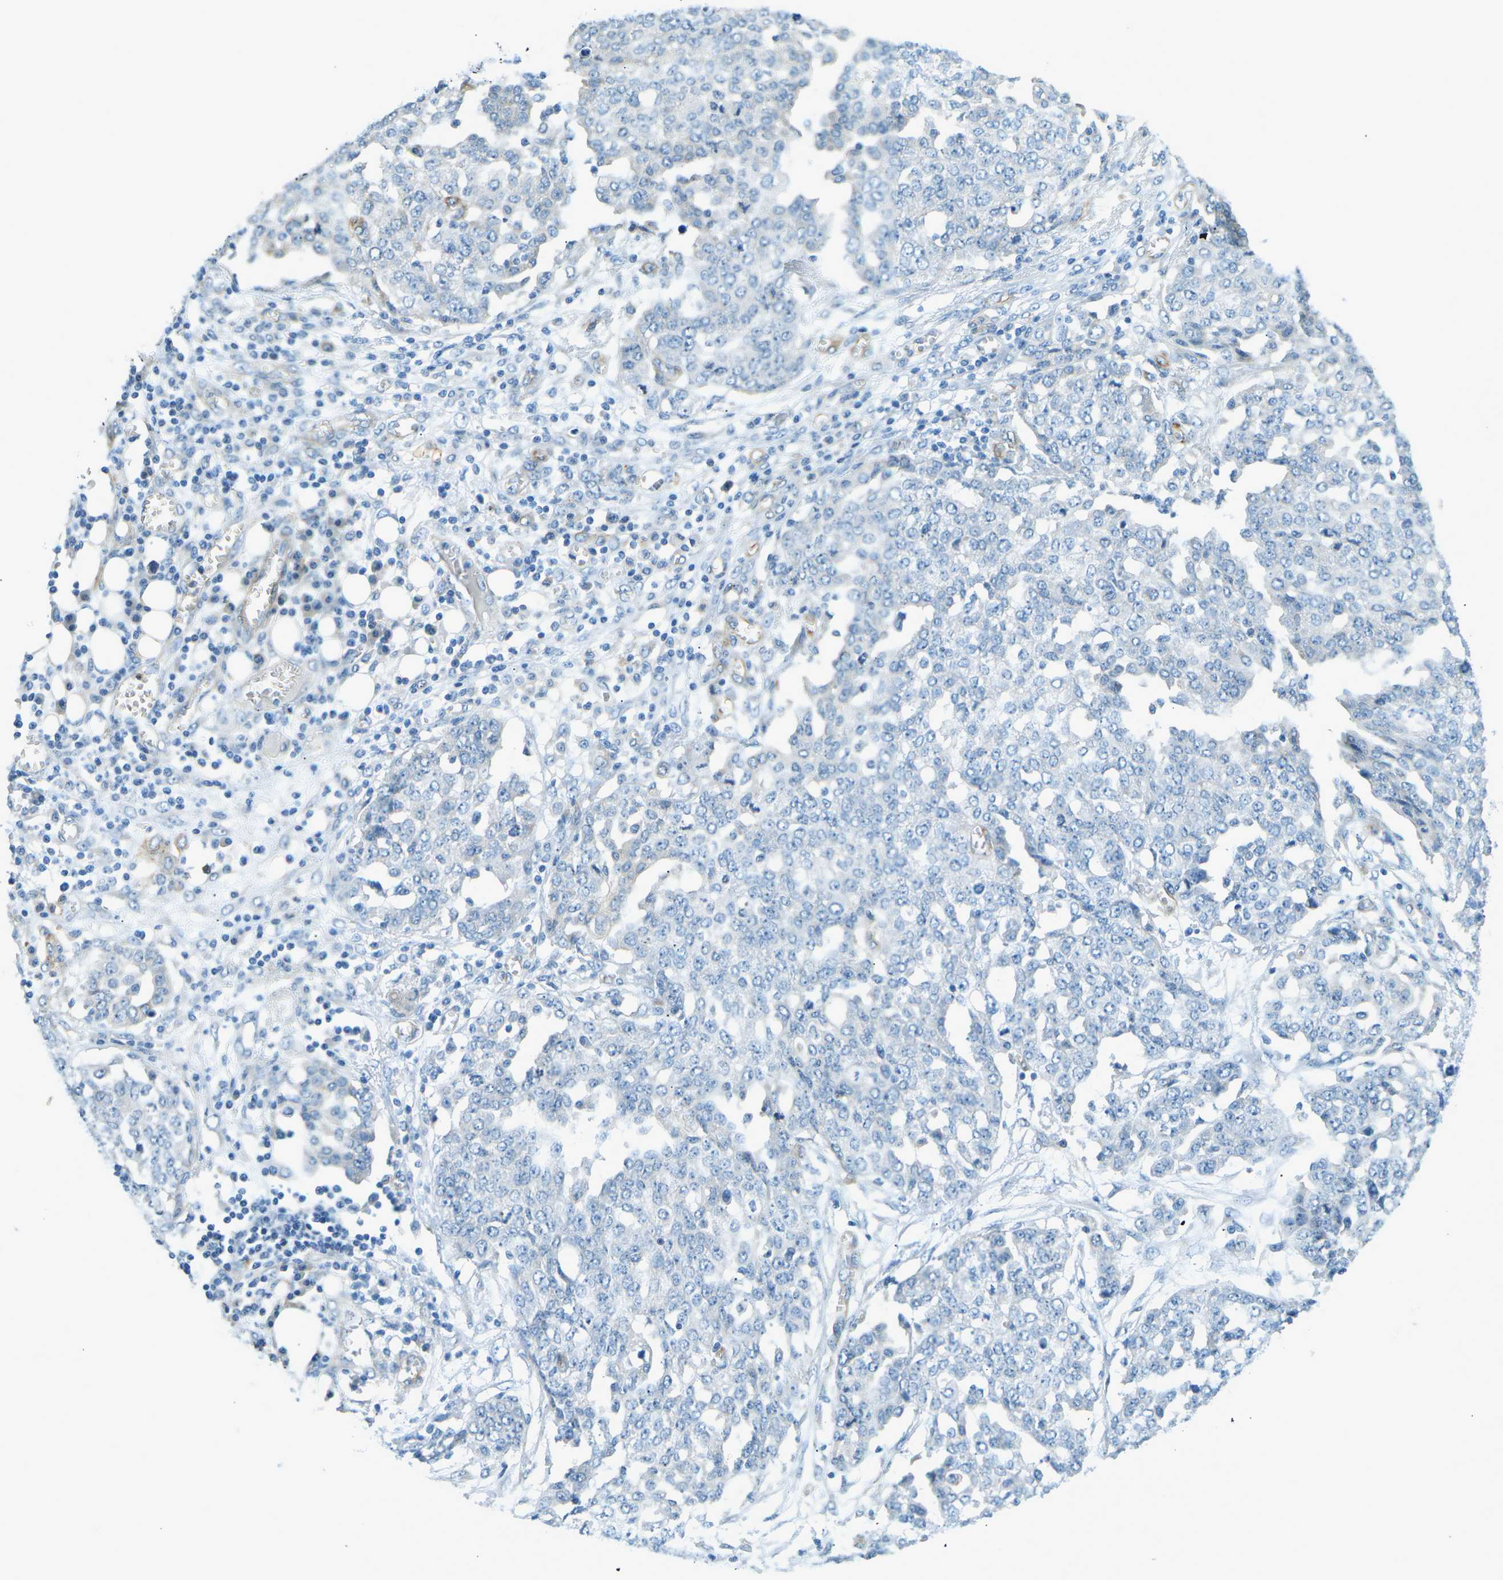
{"staining": {"intensity": "negative", "quantity": "none", "location": "none"}, "tissue": "ovarian cancer", "cell_type": "Tumor cells", "image_type": "cancer", "snomed": [{"axis": "morphology", "description": "Cystadenocarcinoma, serous, NOS"}, {"axis": "topography", "description": "Soft tissue"}, {"axis": "topography", "description": "Ovary"}], "caption": "High power microscopy image of an immunohistochemistry (IHC) micrograph of ovarian cancer, revealing no significant positivity in tumor cells.", "gene": "ZNF367", "patient": {"sex": "female", "age": 57}}